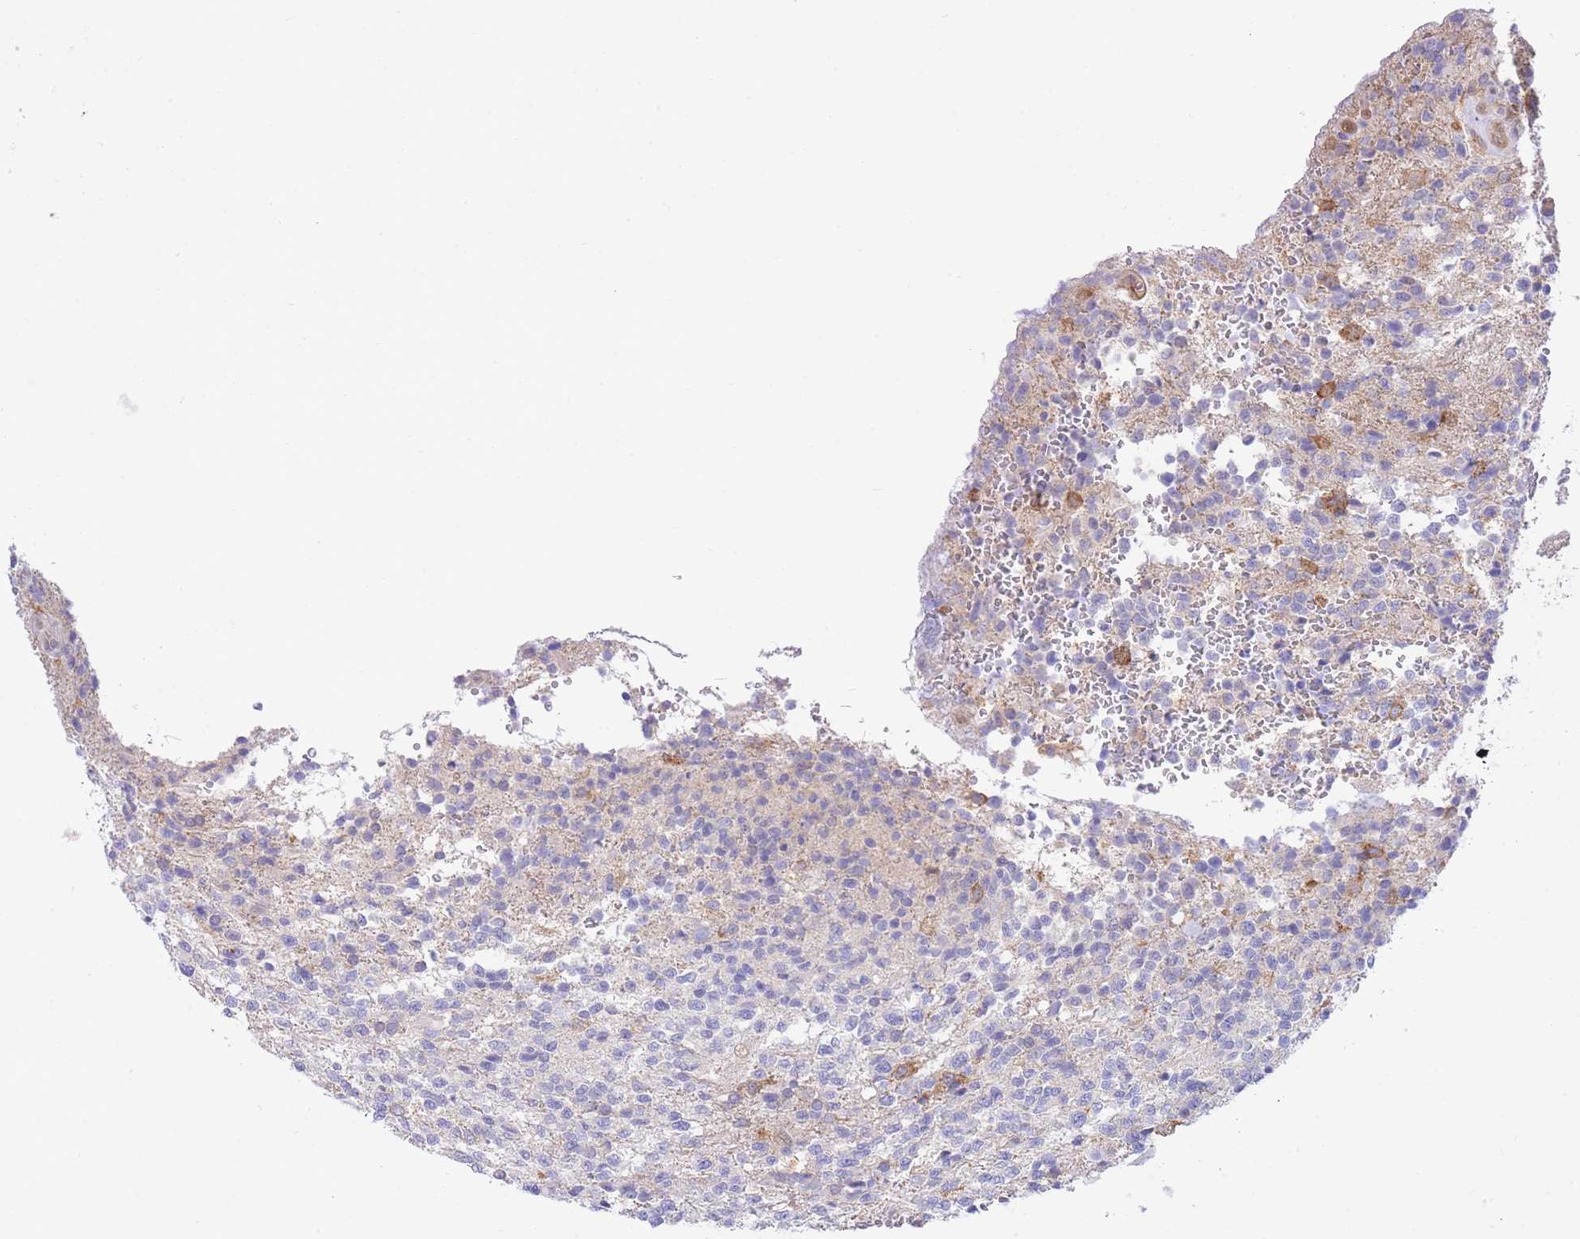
{"staining": {"intensity": "negative", "quantity": "none", "location": "none"}, "tissue": "glioma", "cell_type": "Tumor cells", "image_type": "cancer", "snomed": [{"axis": "morphology", "description": "Glioma, malignant, High grade"}, {"axis": "topography", "description": "Brain"}], "caption": "Histopathology image shows no protein staining in tumor cells of malignant glioma (high-grade) tissue.", "gene": "NAMPT", "patient": {"sex": "male", "age": 56}}